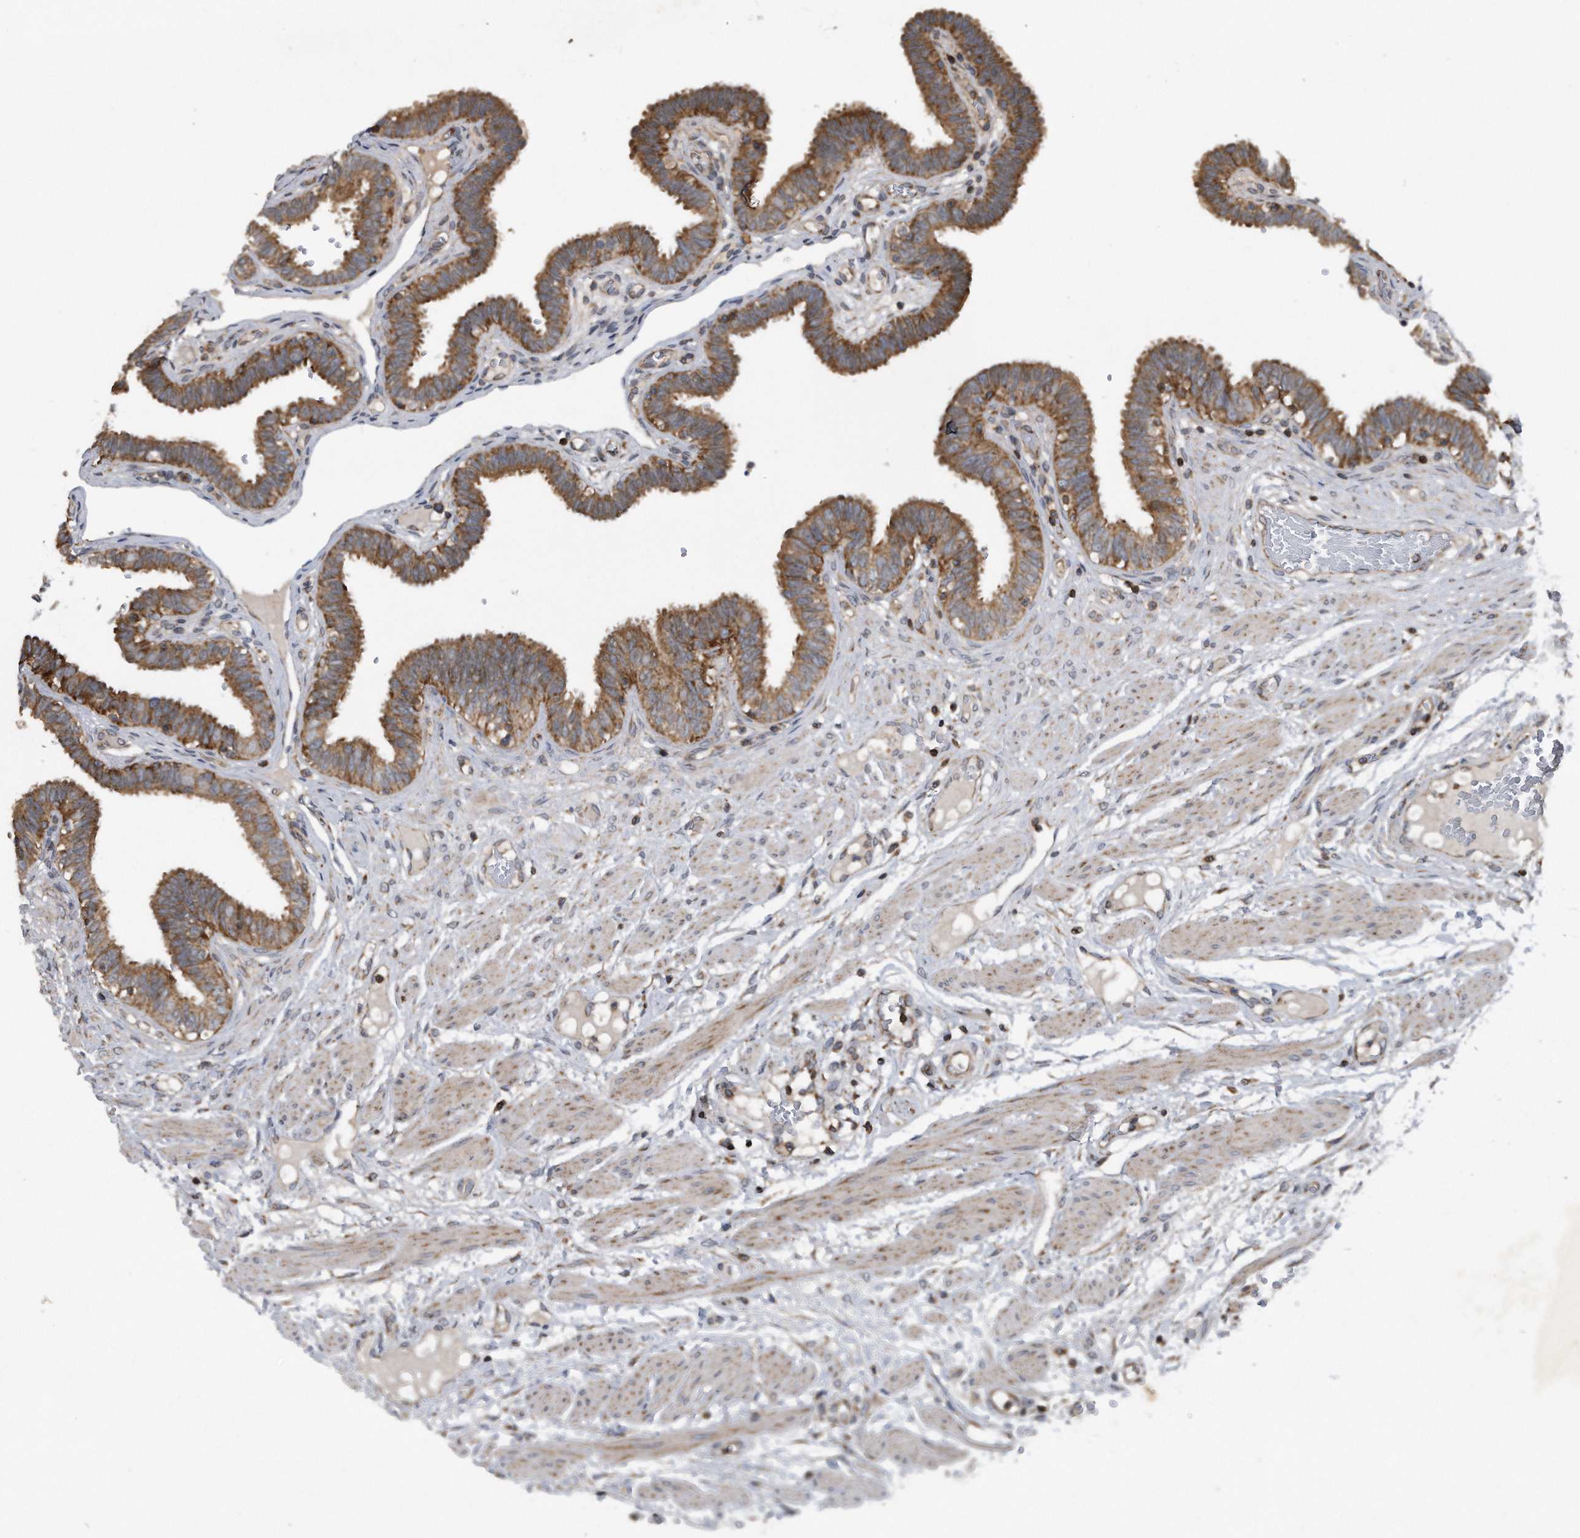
{"staining": {"intensity": "moderate", "quantity": ">75%", "location": "cytoplasmic/membranous"}, "tissue": "fallopian tube", "cell_type": "Glandular cells", "image_type": "normal", "snomed": [{"axis": "morphology", "description": "Normal tissue, NOS"}, {"axis": "topography", "description": "Fallopian tube"}, {"axis": "topography", "description": "Placenta"}], "caption": "Immunohistochemistry (IHC) image of benign fallopian tube: fallopian tube stained using immunohistochemistry (IHC) demonstrates medium levels of moderate protein expression localized specifically in the cytoplasmic/membranous of glandular cells, appearing as a cytoplasmic/membranous brown color.", "gene": "ALPK2", "patient": {"sex": "female", "age": 32}}